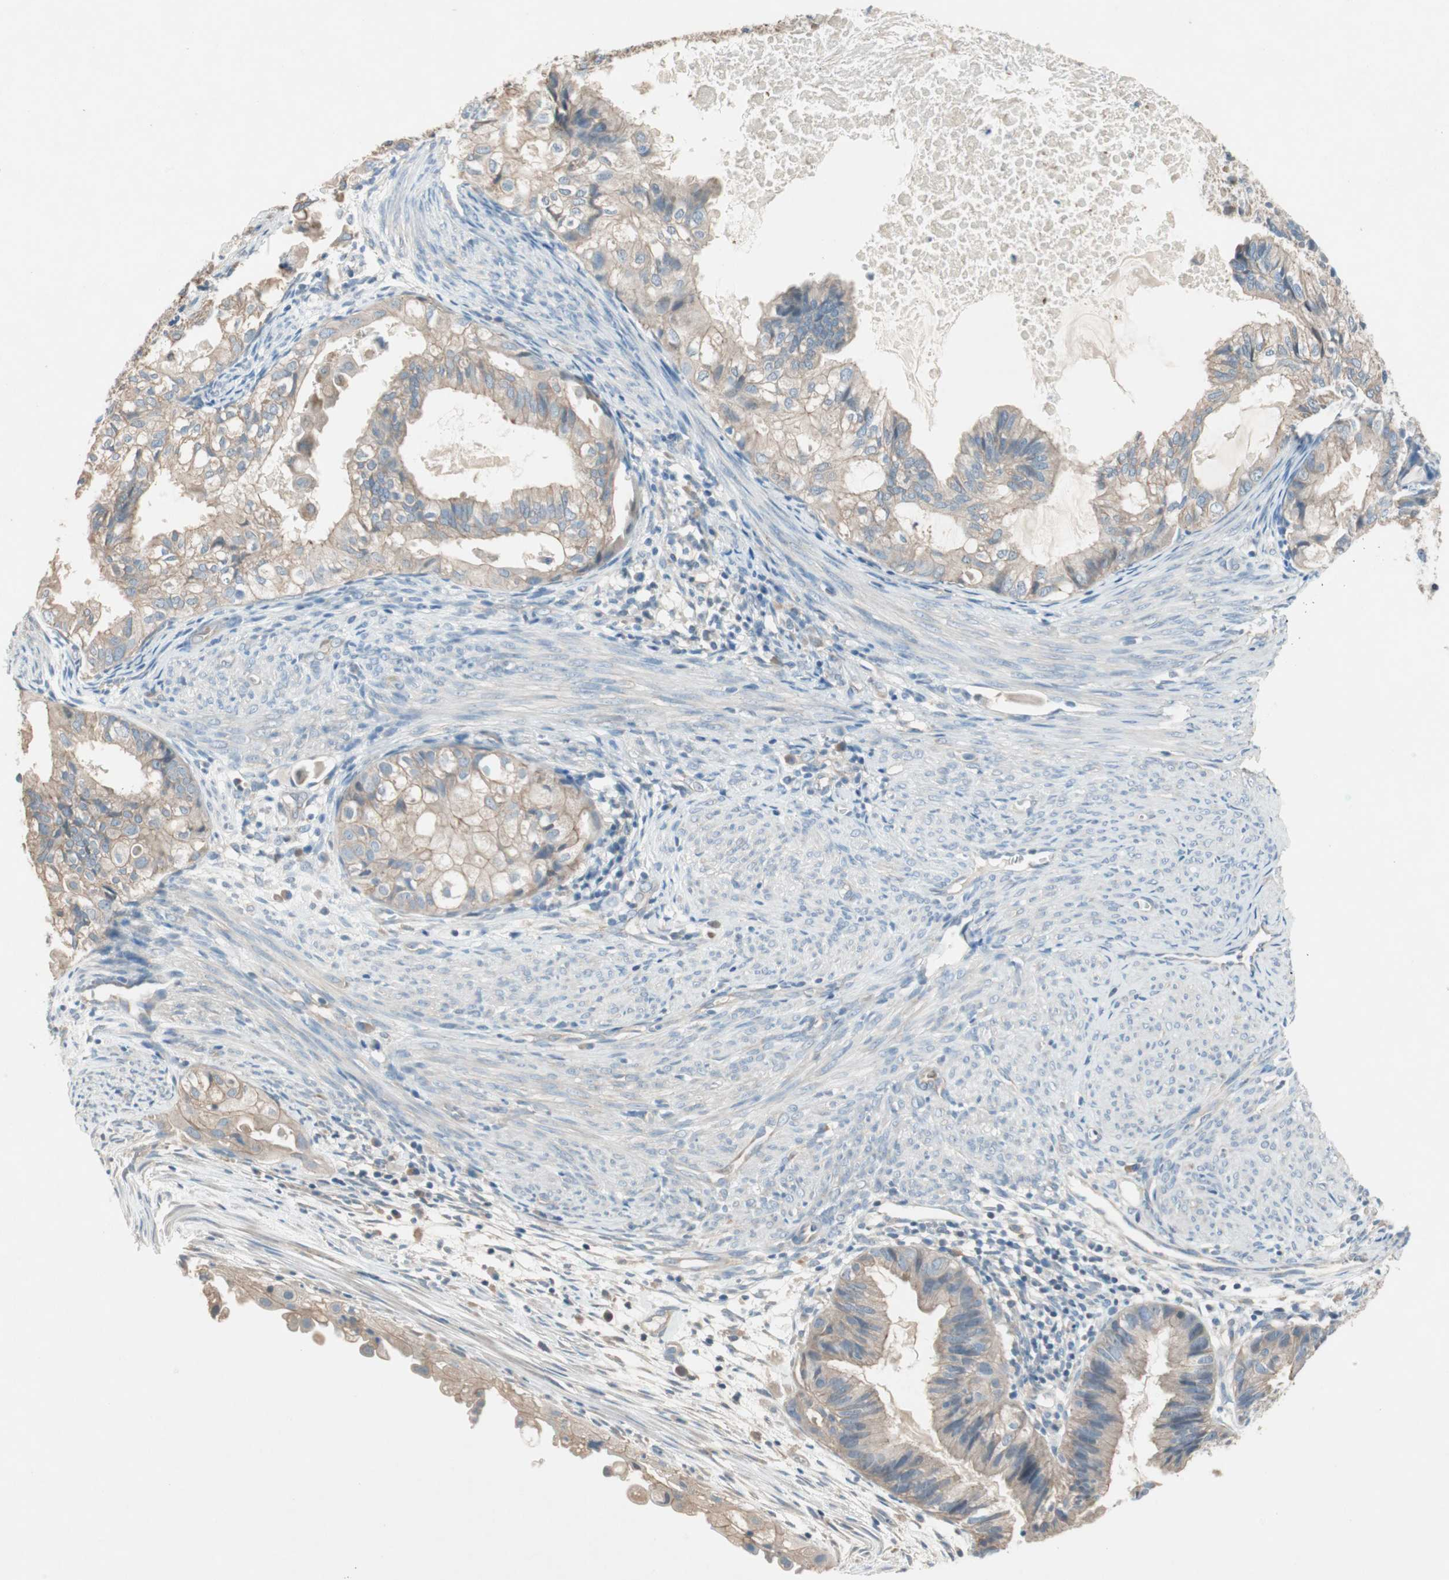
{"staining": {"intensity": "weak", "quantity": "<25%", "location": "cytoplasmic/membranous"}, "tissue": "cervical cancer", "cell_type": "Tumor cells", "image_type": "cancer", "snomed": [{"axis": "morphology", "description": "Normal tissue, NOS"}, {"axis": "morphology", "description": "Adenocarcinoma, NOS"}, {"axis": "topography", "description": "Cervix"}, {"axis": "topography", "description": "Endometrium"}], "caption": "This is an immunohistochemistry (IHC) micrograph of cervical cancer (adenocarcinoma). There is no staining in tumor cells.", "gene": "GLUL", "patient": {"sex": "female", "age": 86}}